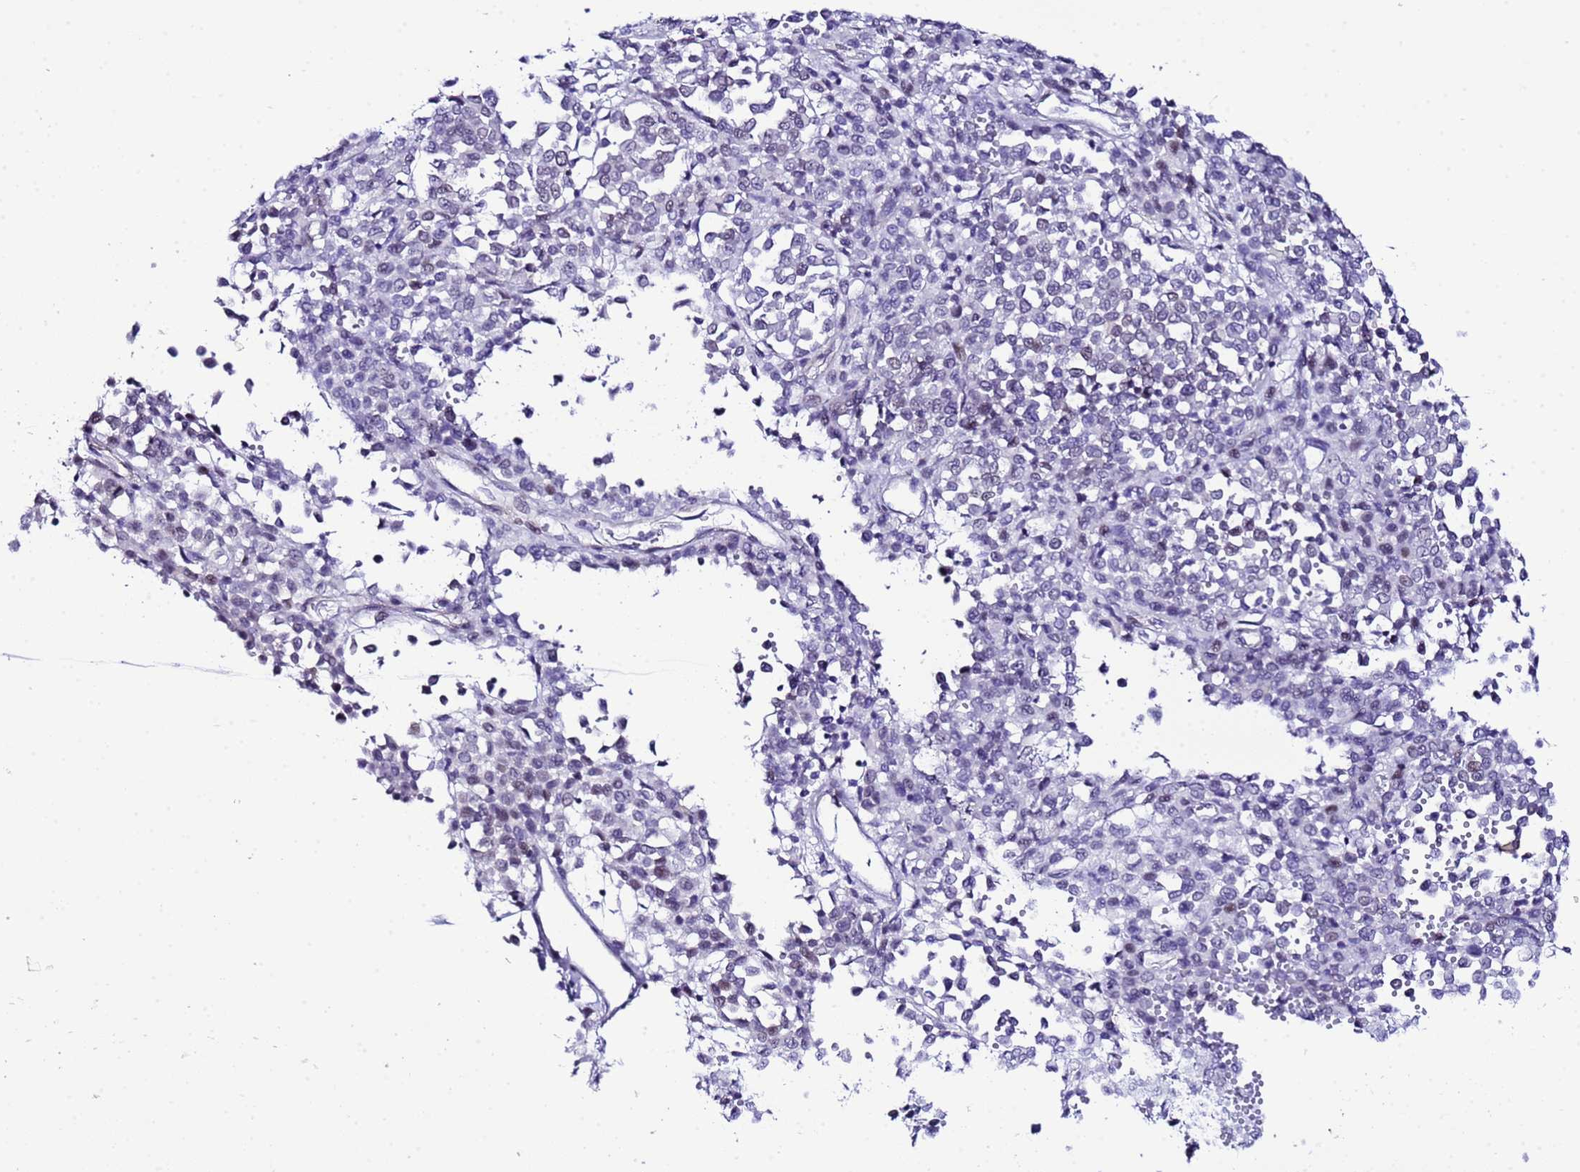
{"staining": {"intensity": "negative", "quantity": "none", "location": "none"}, "tissue": "melanoma", "cell_type": "Tumor cells", "image_type": "cancer", "snomed": [{"axis": "morphology", "description": "Malignant melanoma, Metastatic site"}, {"axis": "topography", "description": "Pancreas"}], "caption": "High power microscopy image of an immunohistochemistry image of melanoma, revealing no significant expression in tumor cells. (DAB IHC, high magnification).", "gene": "BCL7A", "patient": {"sex": "female", "age": 30}}